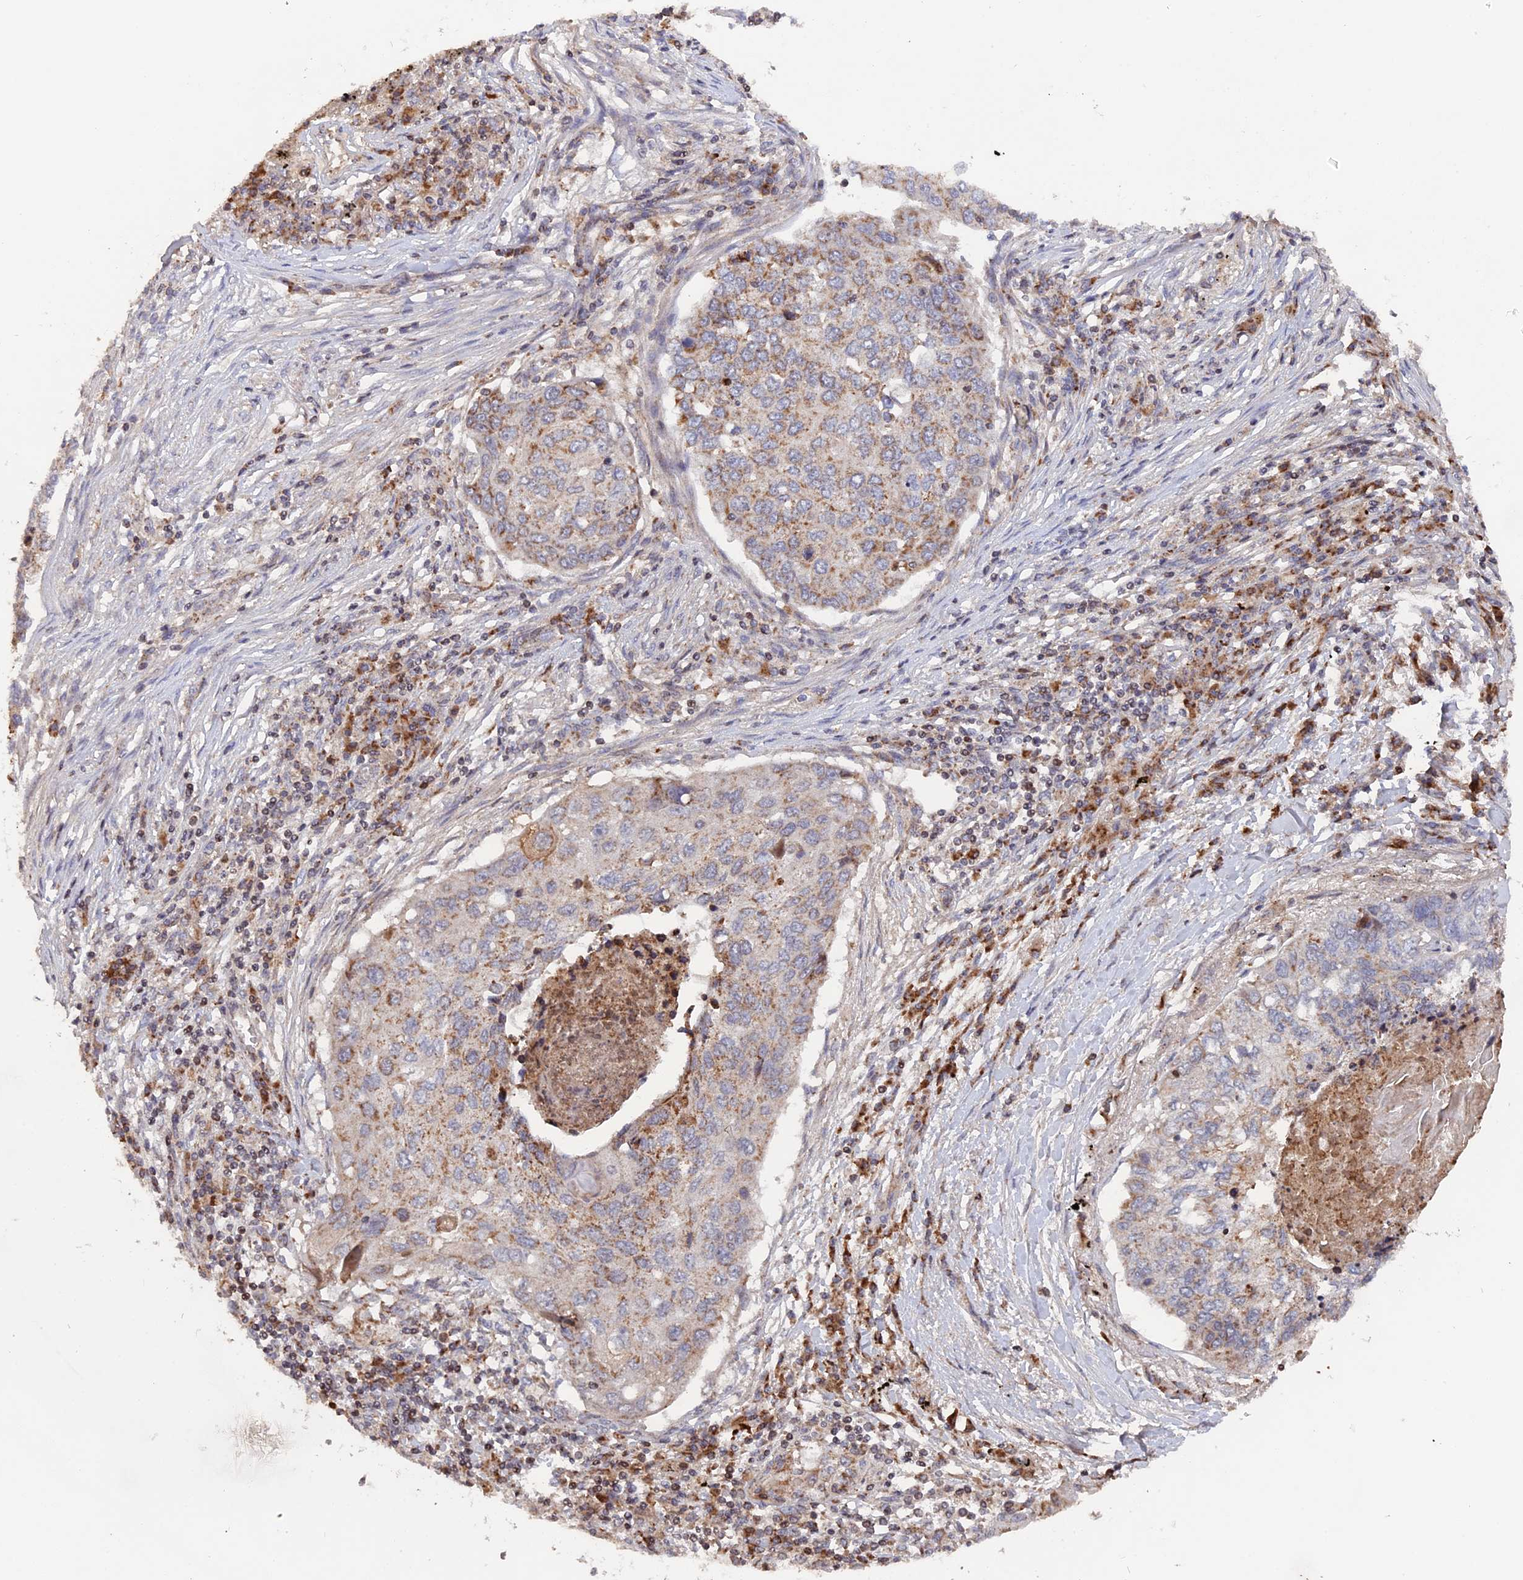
{"staining": {"intensity": "weak", "quantity": "<25%", "location": "cytoplasmic/membranous"}, "tissue": "lung cancer", "cell_type": "Tumor cells", "image_type": "cancer", "snomed": [{"axis": "morphology", "description": "Squamous cell carcinoma, NOS"}, {"axis": "topography", "description": "Lung"}], "caption": "The micrograph displays no significant staining in tumor cells of lung cancer (squamous cell carcinoma). The staining is performed using DAB (3,3'-diaminobenzidine) brown chromogen with nuclei counter-stained in using hematoxylin.", "gene": "MPV17L", "patient": {"sex": "female", "age": 63}}